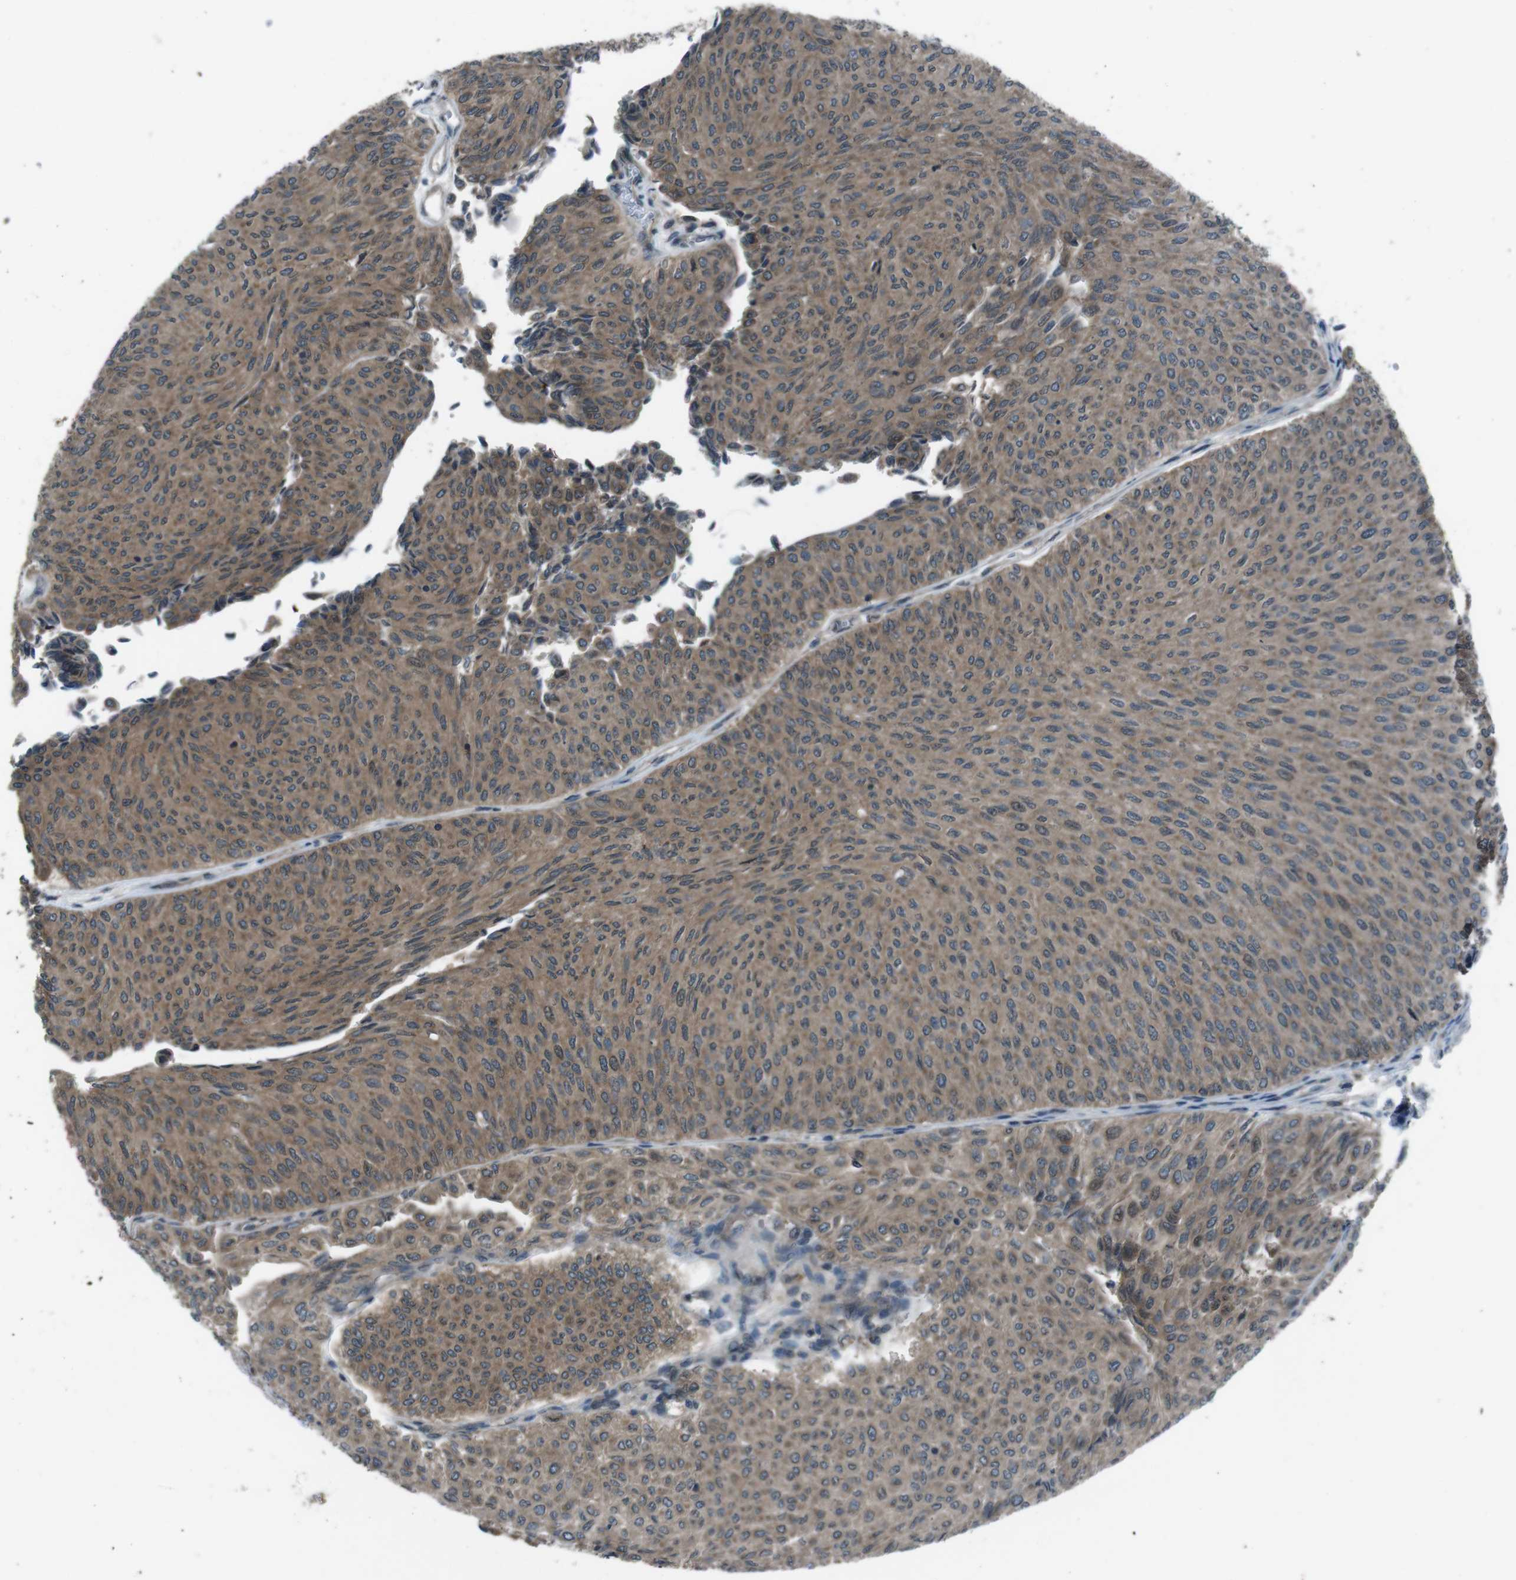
{"staining": {"intensity": "moderate", "quantity": ">75%", "location": "cytoplasmic/membranous"}, "tissue": "urothelial cancer", "cell_type": "Tumor cells", "image_type": "cancer", "snomed": [{"axis": "morphology", "description": "Urothelial carcinoma, Low grade"}, {"axis": "topography", "description": "Urinary bladder"}], "caption": "Approximately >75% of tumor cells in low-grade urothelial carcinoma show moderate cytoplasmic/membranous protein positivity as visualized by brown immunohistochemical staining.", "gene": "SLC27A4", "patient": {"sex": "male", "age": 78}}